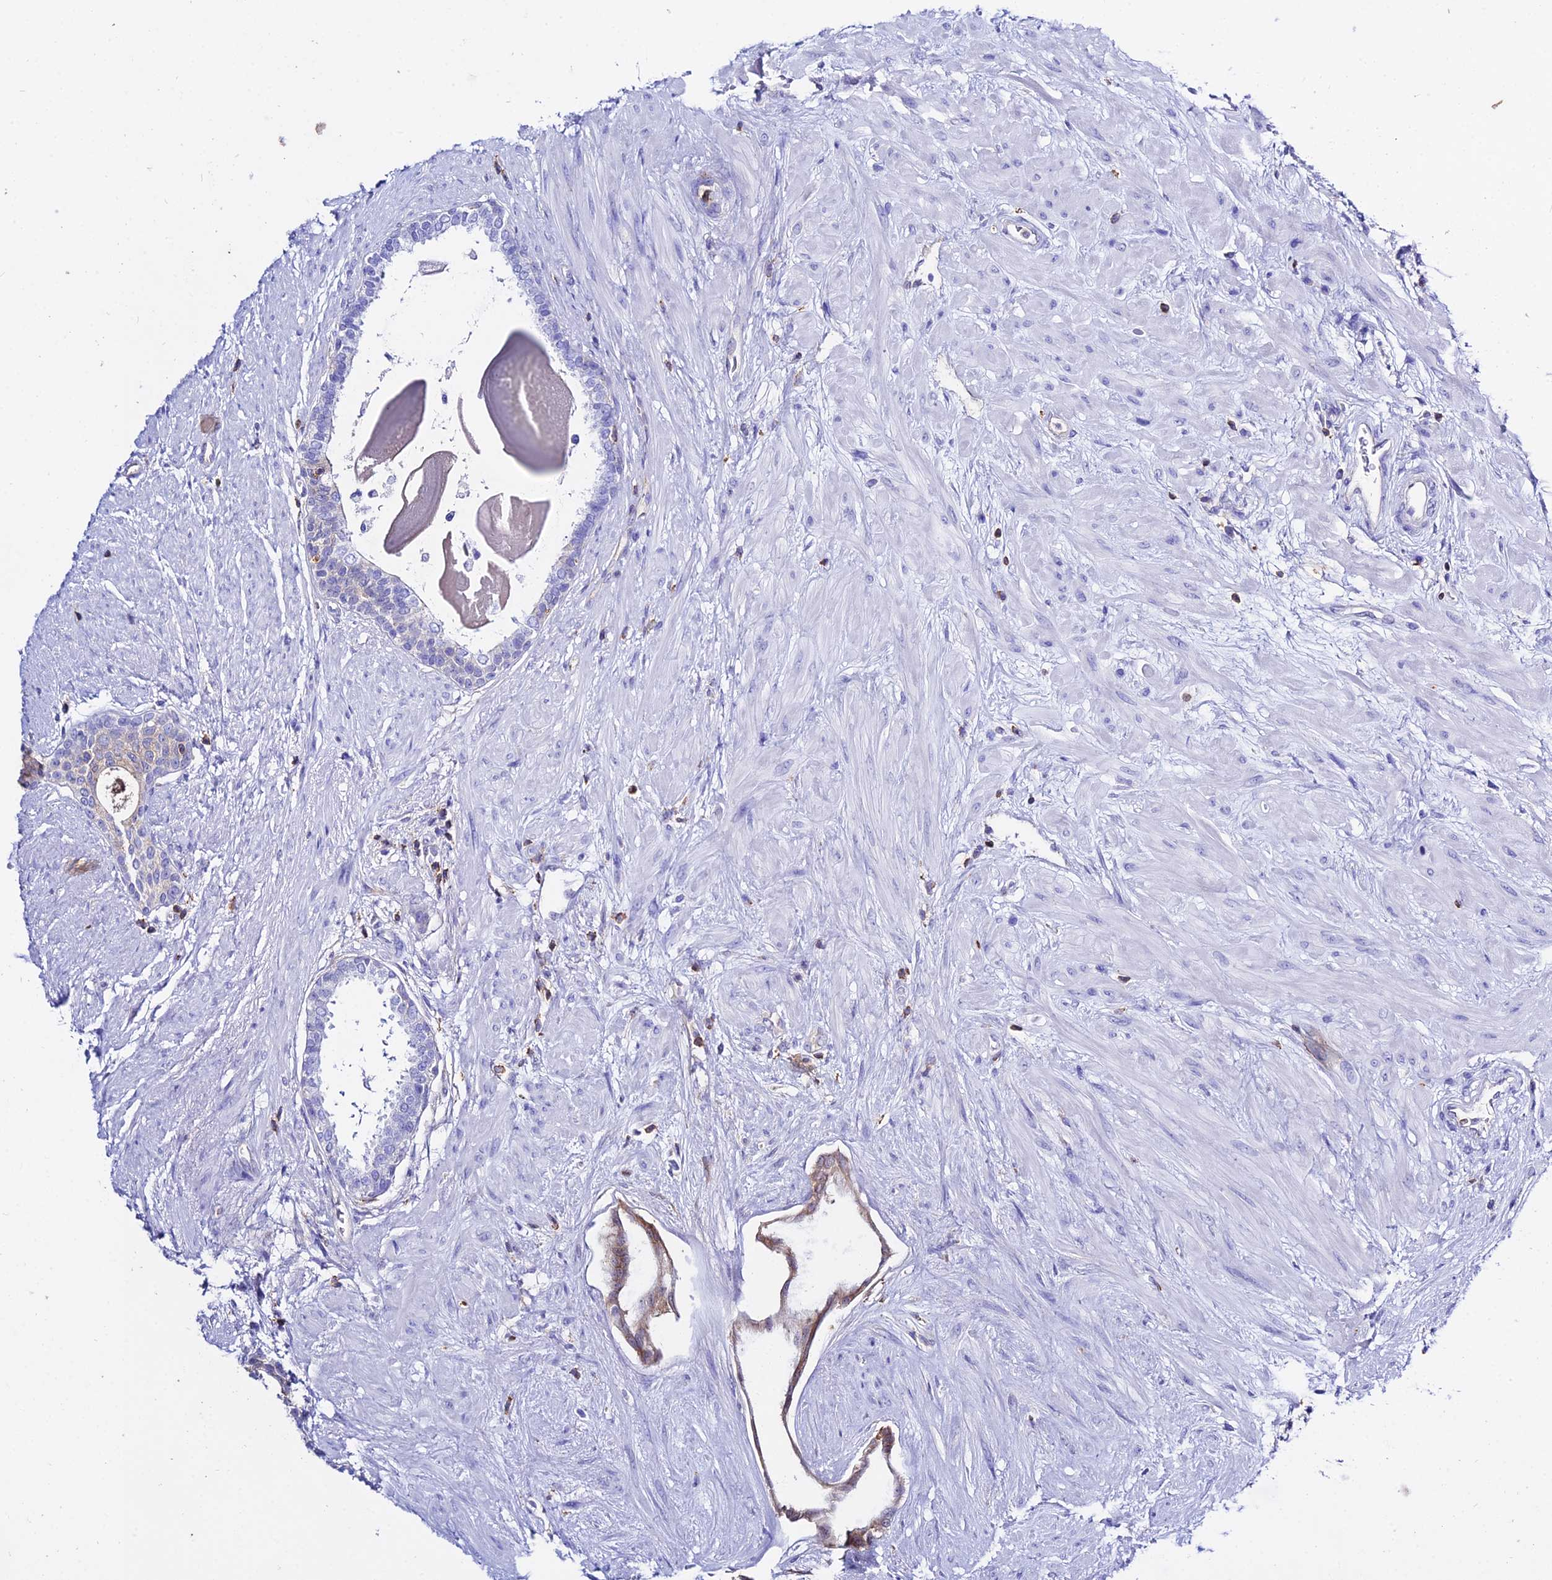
{"staining": {"intensity": "negative", "quantity": "none", "location": "none"}, "tissue": "prostate", "cell_type": "Glandular cells", "image_type": "normal", "snomed": [{"axis": "morphology", "description": "Normal tissue, NOS"}, {"axis": "topography", "description": "Prostate"}], "caption": "Human prostate stained for a protein using IHC displays no expression in glandular cells.", "gene": "S100A16", "patient": {"sex": "male", "age": 57}}